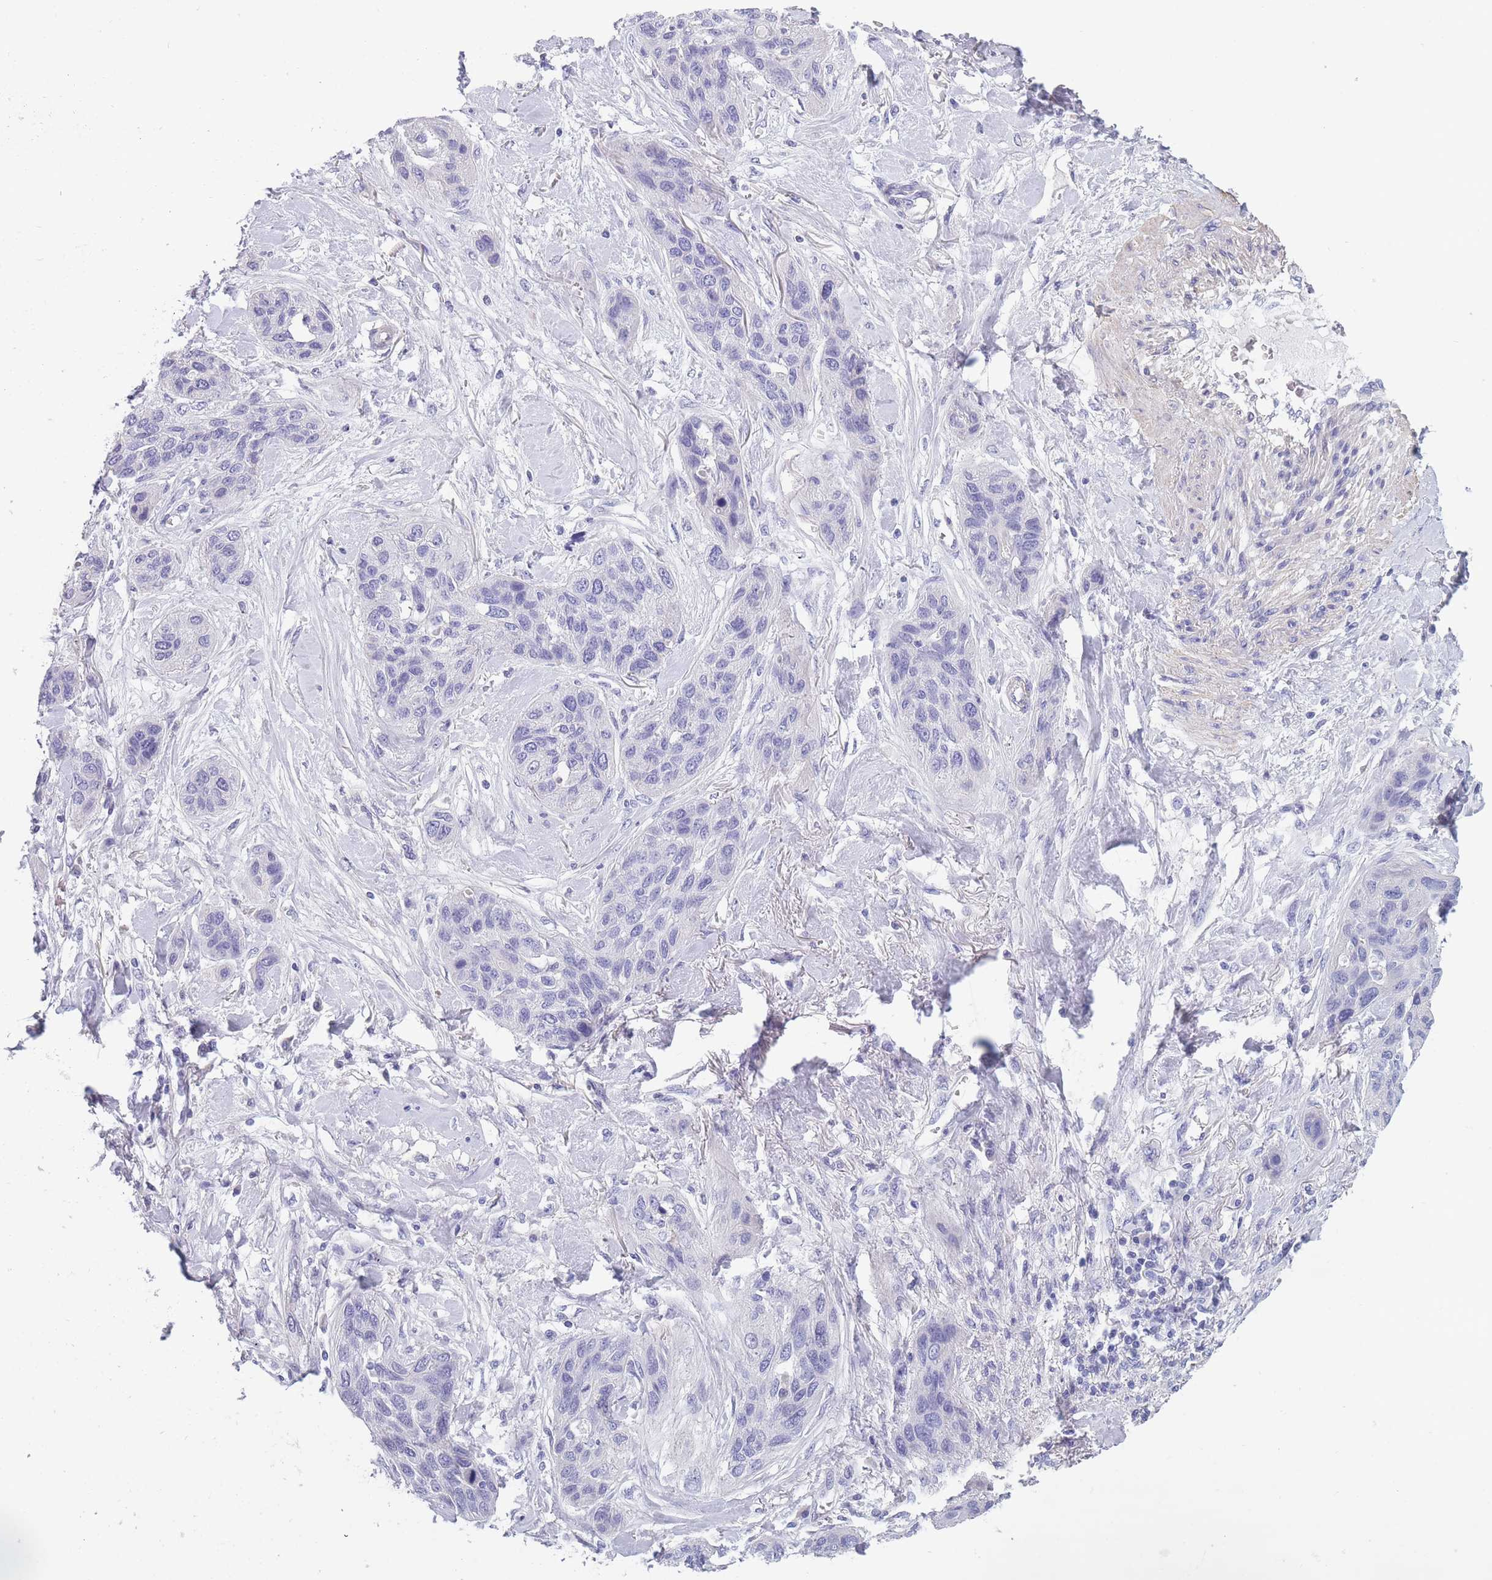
{"staining": {"intensity": "negative", "quantity": "none", "location": "none"}, "tissue": "lung cancer", "cell_type": "Tumor cells", "image_type": "cancer", "snomed": [{"axis": "morphology", "description": "Squamous cell carcinoma, NOS"}, {"axis": "topography", "description": "Lung"}], "caption": "Immunohistochemical staining of lung cancer (squamous cell carcinoma) displays no significant staining in tumor cells. (IHC, brightfield microscopy, high magnification).", "gene": "OR4C5", "patient": {"sex": "female", "age": 70}}